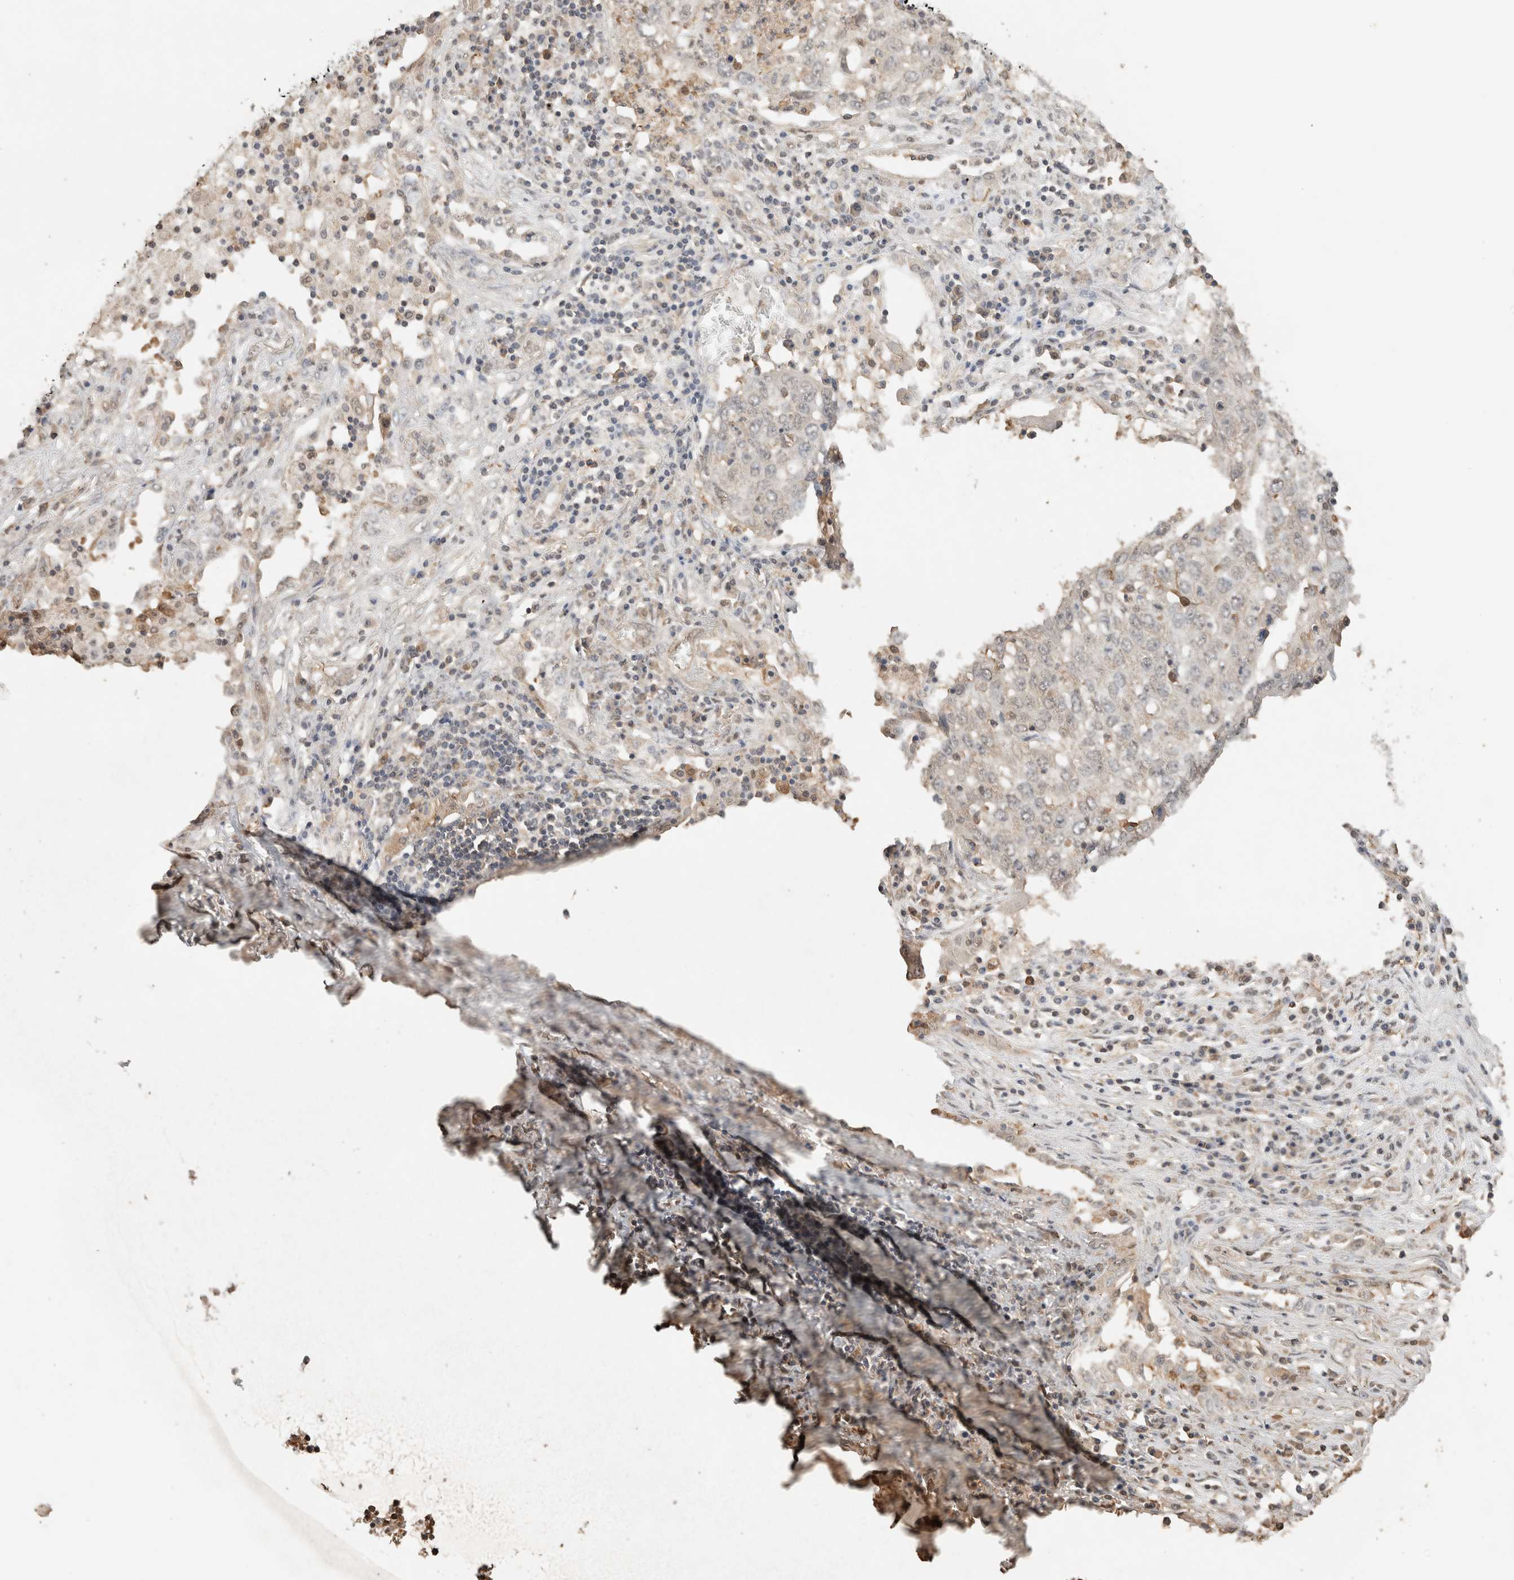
{"staining": {"intensity": "negative", "quantity": "none", "location": "none"}, "tissue": "lung cancer", "cell_type": "Tumor cells", "image_type": "cancer", "snomed": [{"axis": "morphology", "description": "Squamous cell carcinoma, NOS"}, {"axis": "topography", "description": "Lung"}], "caption": "The photomicrograph displays no significant staining in tumor cells of lung squamous cell carcinoma.", "gene": "YWHAH", "patient": {"sex": "female", "age": 63}}